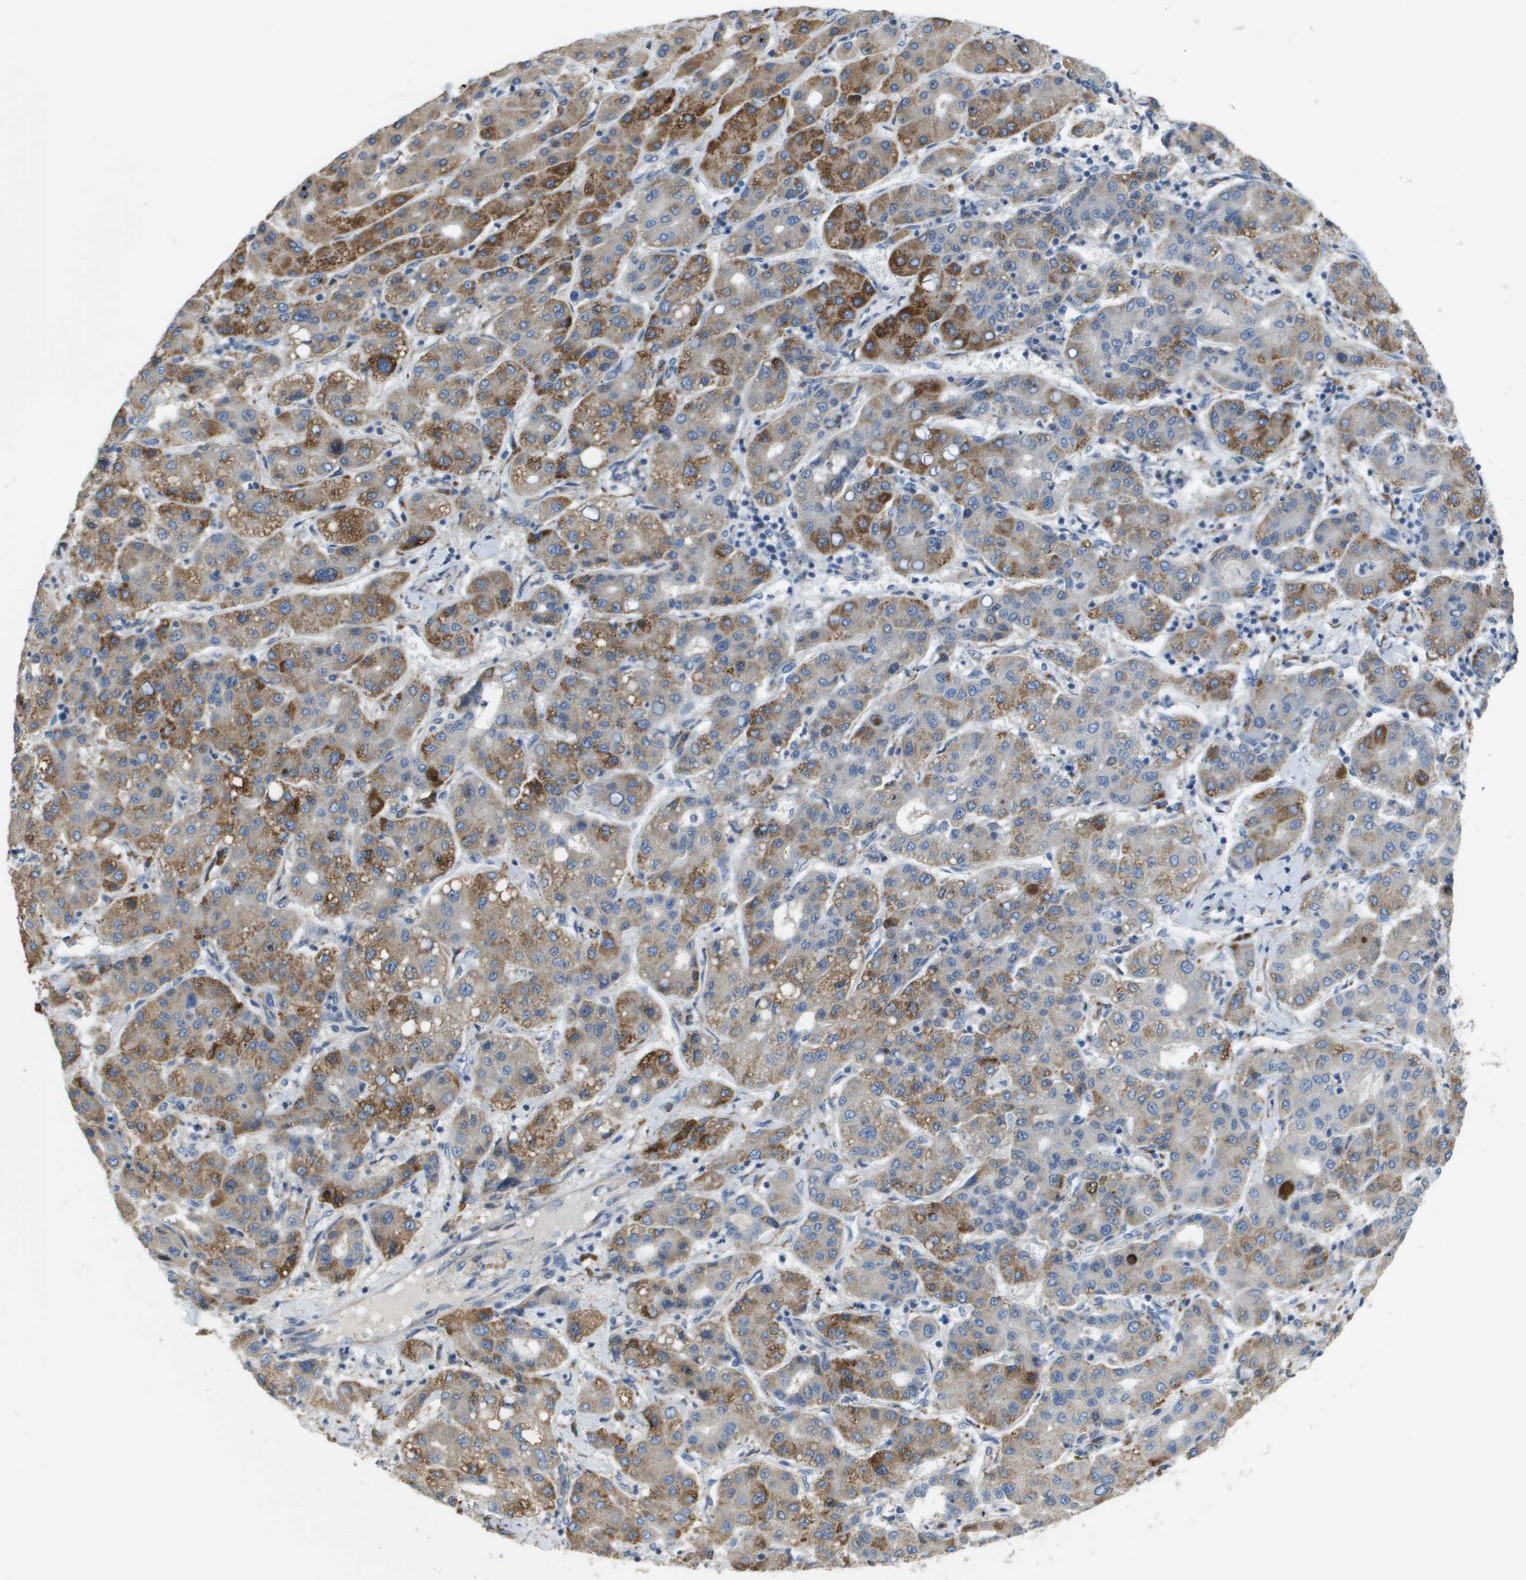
{"staining": {"intensity": "moderate", "quantity": ">75%", "location": "cytoplasmic/membranous"}, "tissue": "liver cancer", "cell_type": "Tumor cells", "image_type": "cancer", "snomed": [{"axis": "morphology", "description": "Carcinoma, Hepatocellular, NOS"}, {"axis": "topography", "description": "Liver"}], "caption": "Protein expression analysis of human hepatocellular carcinoma (liver) reveals moderate cytoplasmic/membranous expression in about >75% of tumor cells.", "gene": "CASP10", "patient": {"sex": "male", "age": 65}}